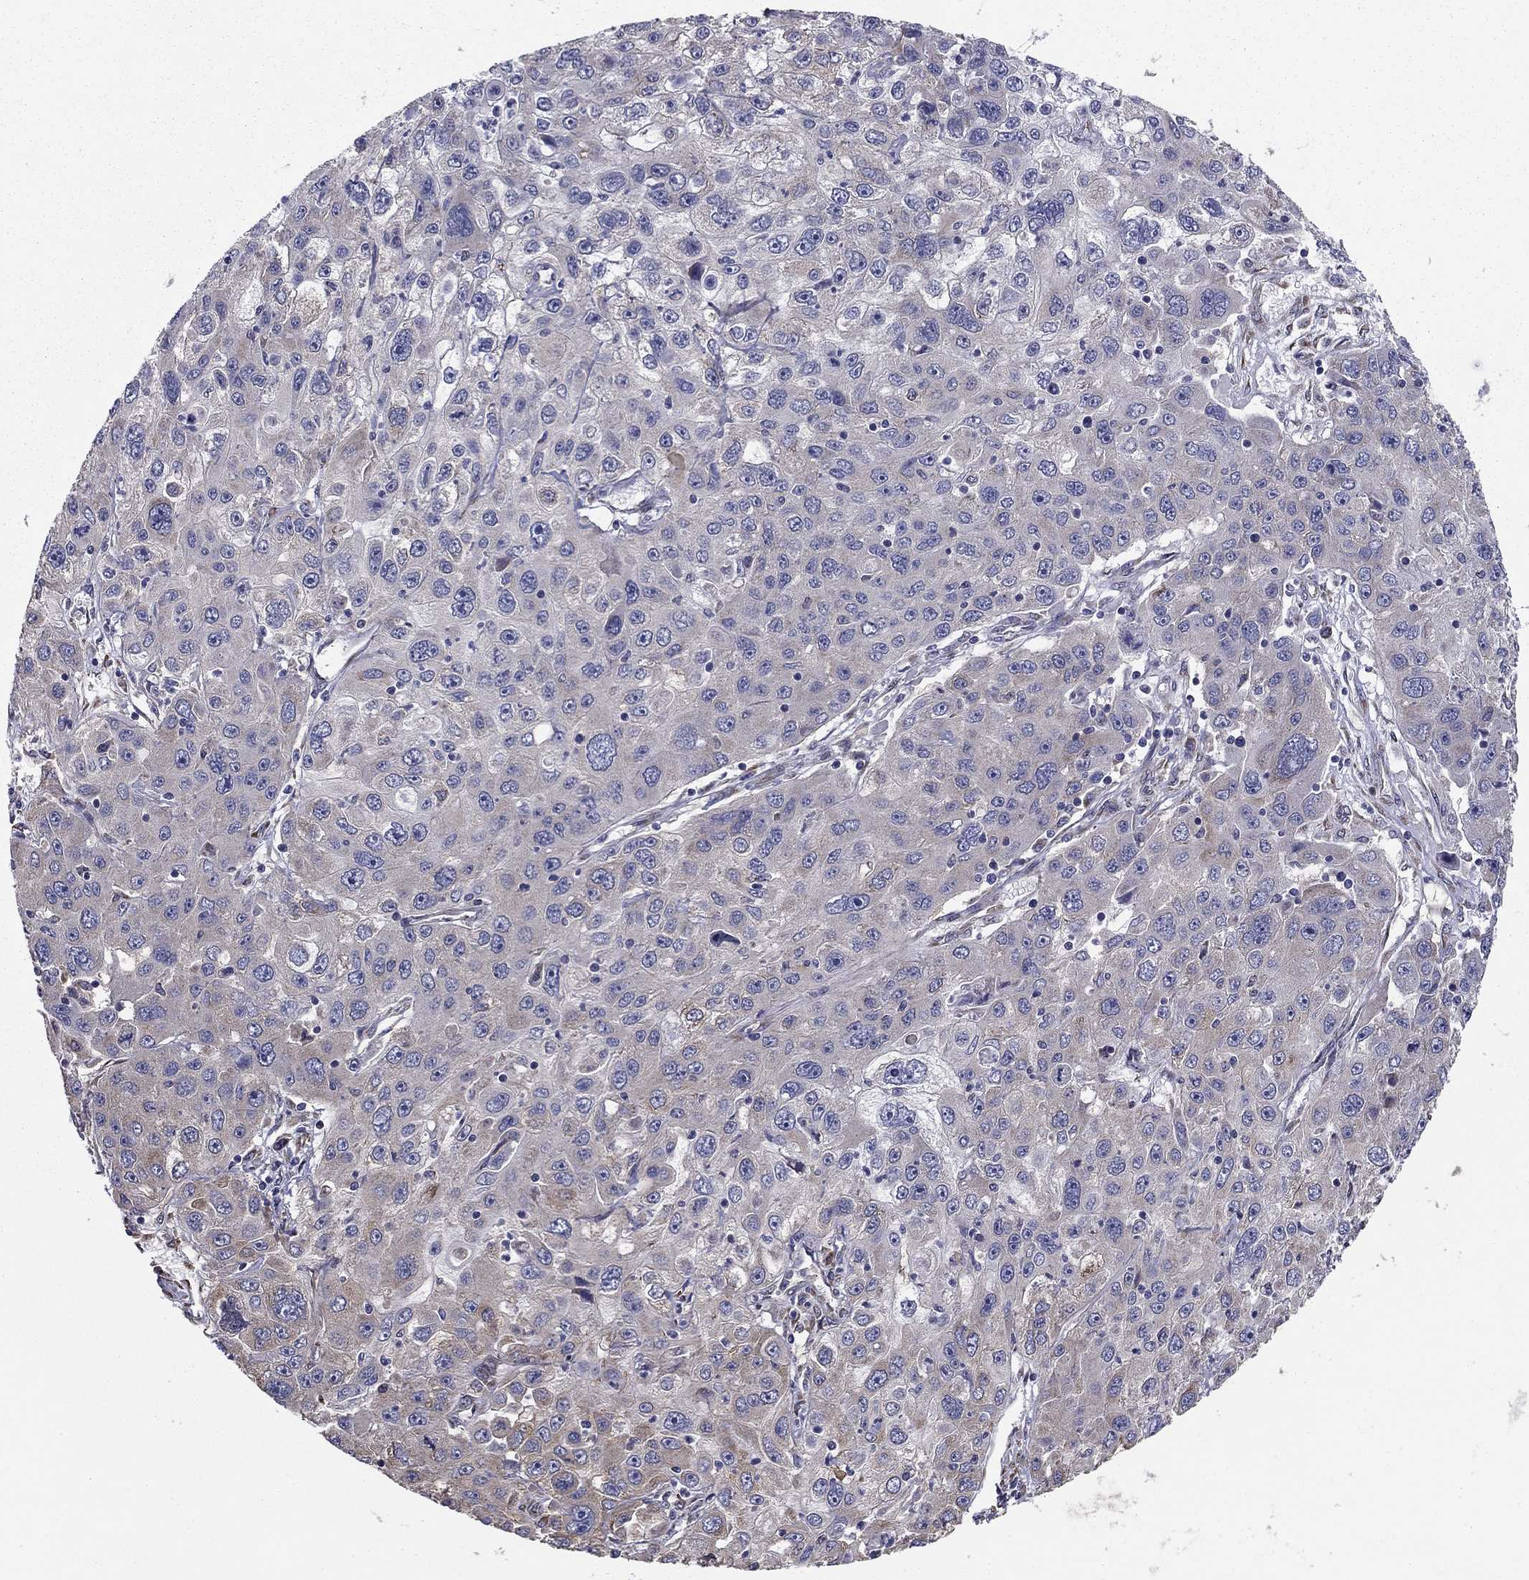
{"staining": {"intensity": "negative", "quantity": "none", "location": "none"}, "tissue": "stomach cancer", "cell_type": "Tumor cells", "image_type": "cancer", "snomed": [{"axis": "morphology", "description": "Adenocarcinoma, NOS"}, {"axis": "topography", "description": "Stomach"}], "caption": "The histopathology image shows no staining of tumor cells in stomach cancer (adenocarcinoma).", "gene": "NKIRAS1", "patient": {"sex": "male", "age": 56}}